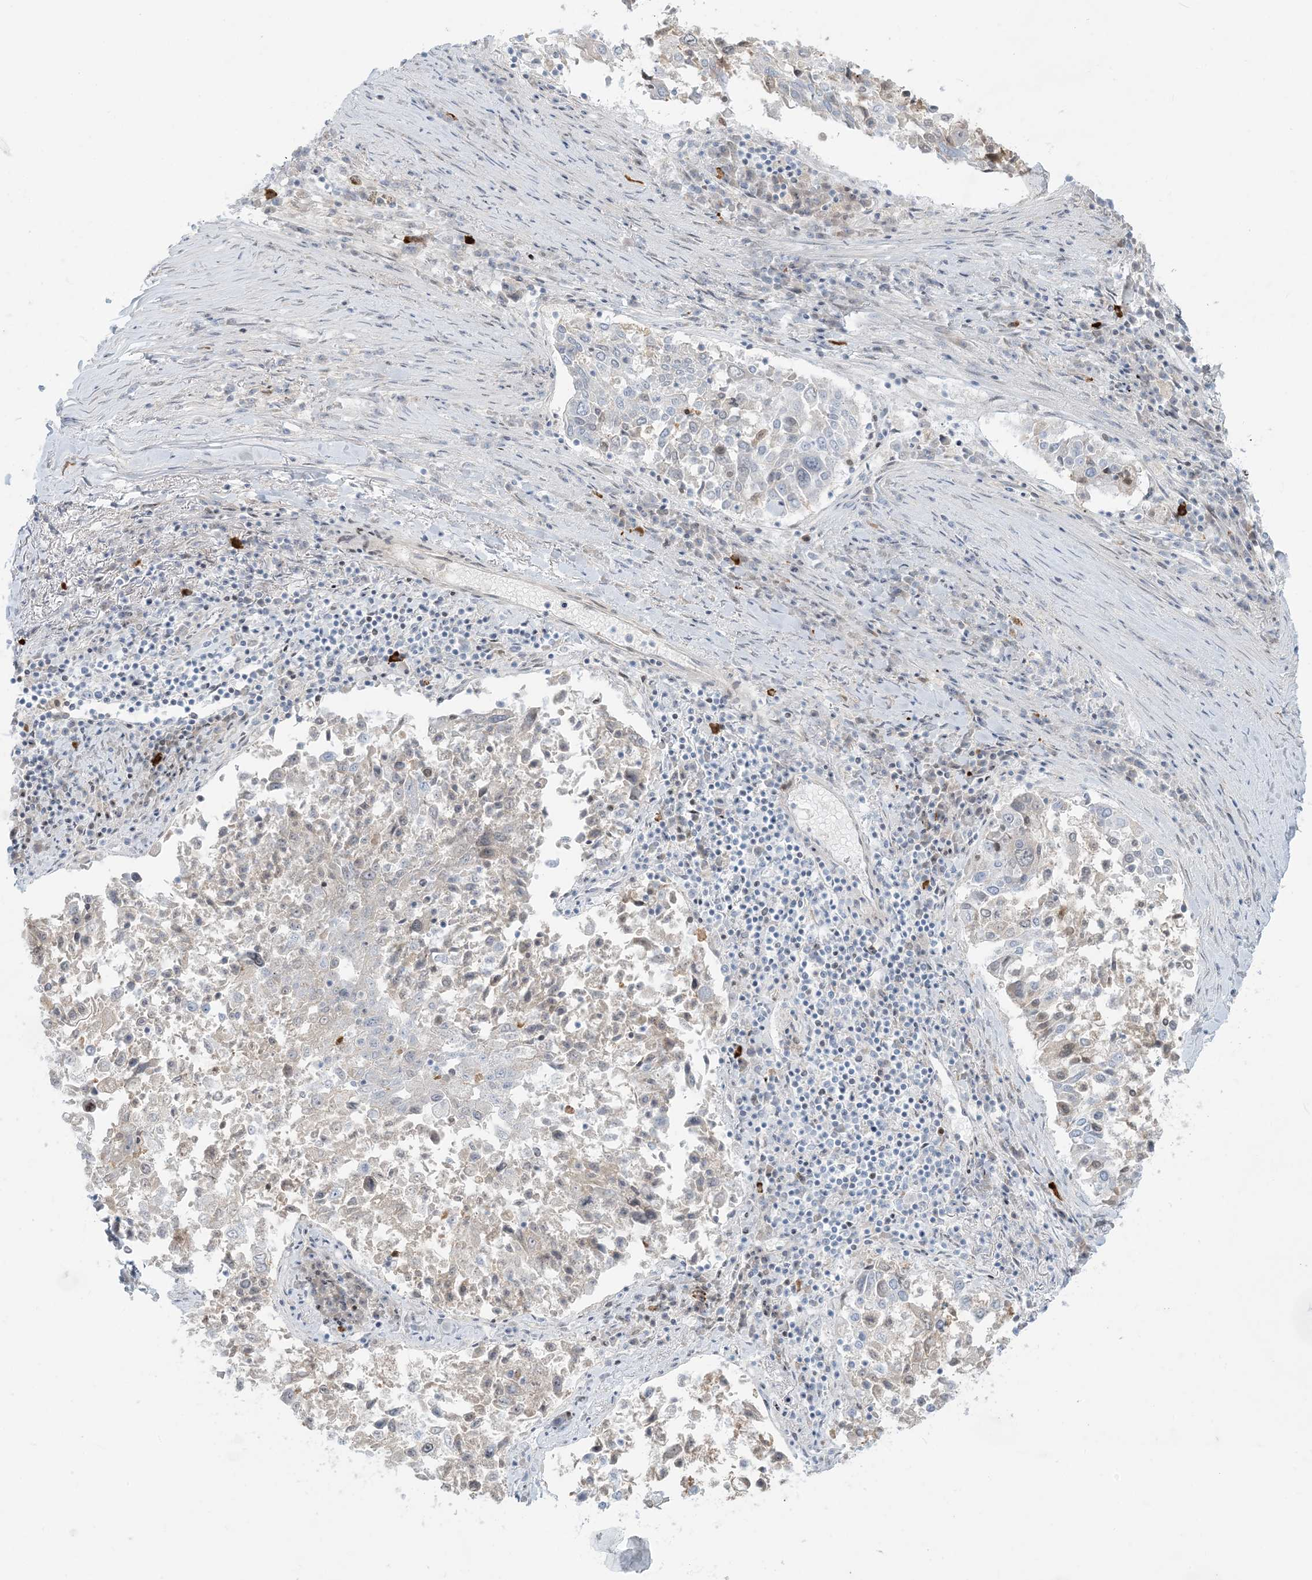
{"staining": {"intensity": "negative", "quantity": "none", "location": "none"}, "tissue": "lung cancer", "cell_type": "Tumor cells", "image_type": "cancer", "snomed": [{"axis": "morphology", "description": "Squamous cell carcinoma, NOS"}, {"axis": "topography", "description": "Lung"}], "caption": "A photomicrograph of lung squamous cell carcinoma stained for a protein exhibits no brown staining in tumor cells.", "gene": "AFTPH", "patient": {"sex": "male", "age": 65}}